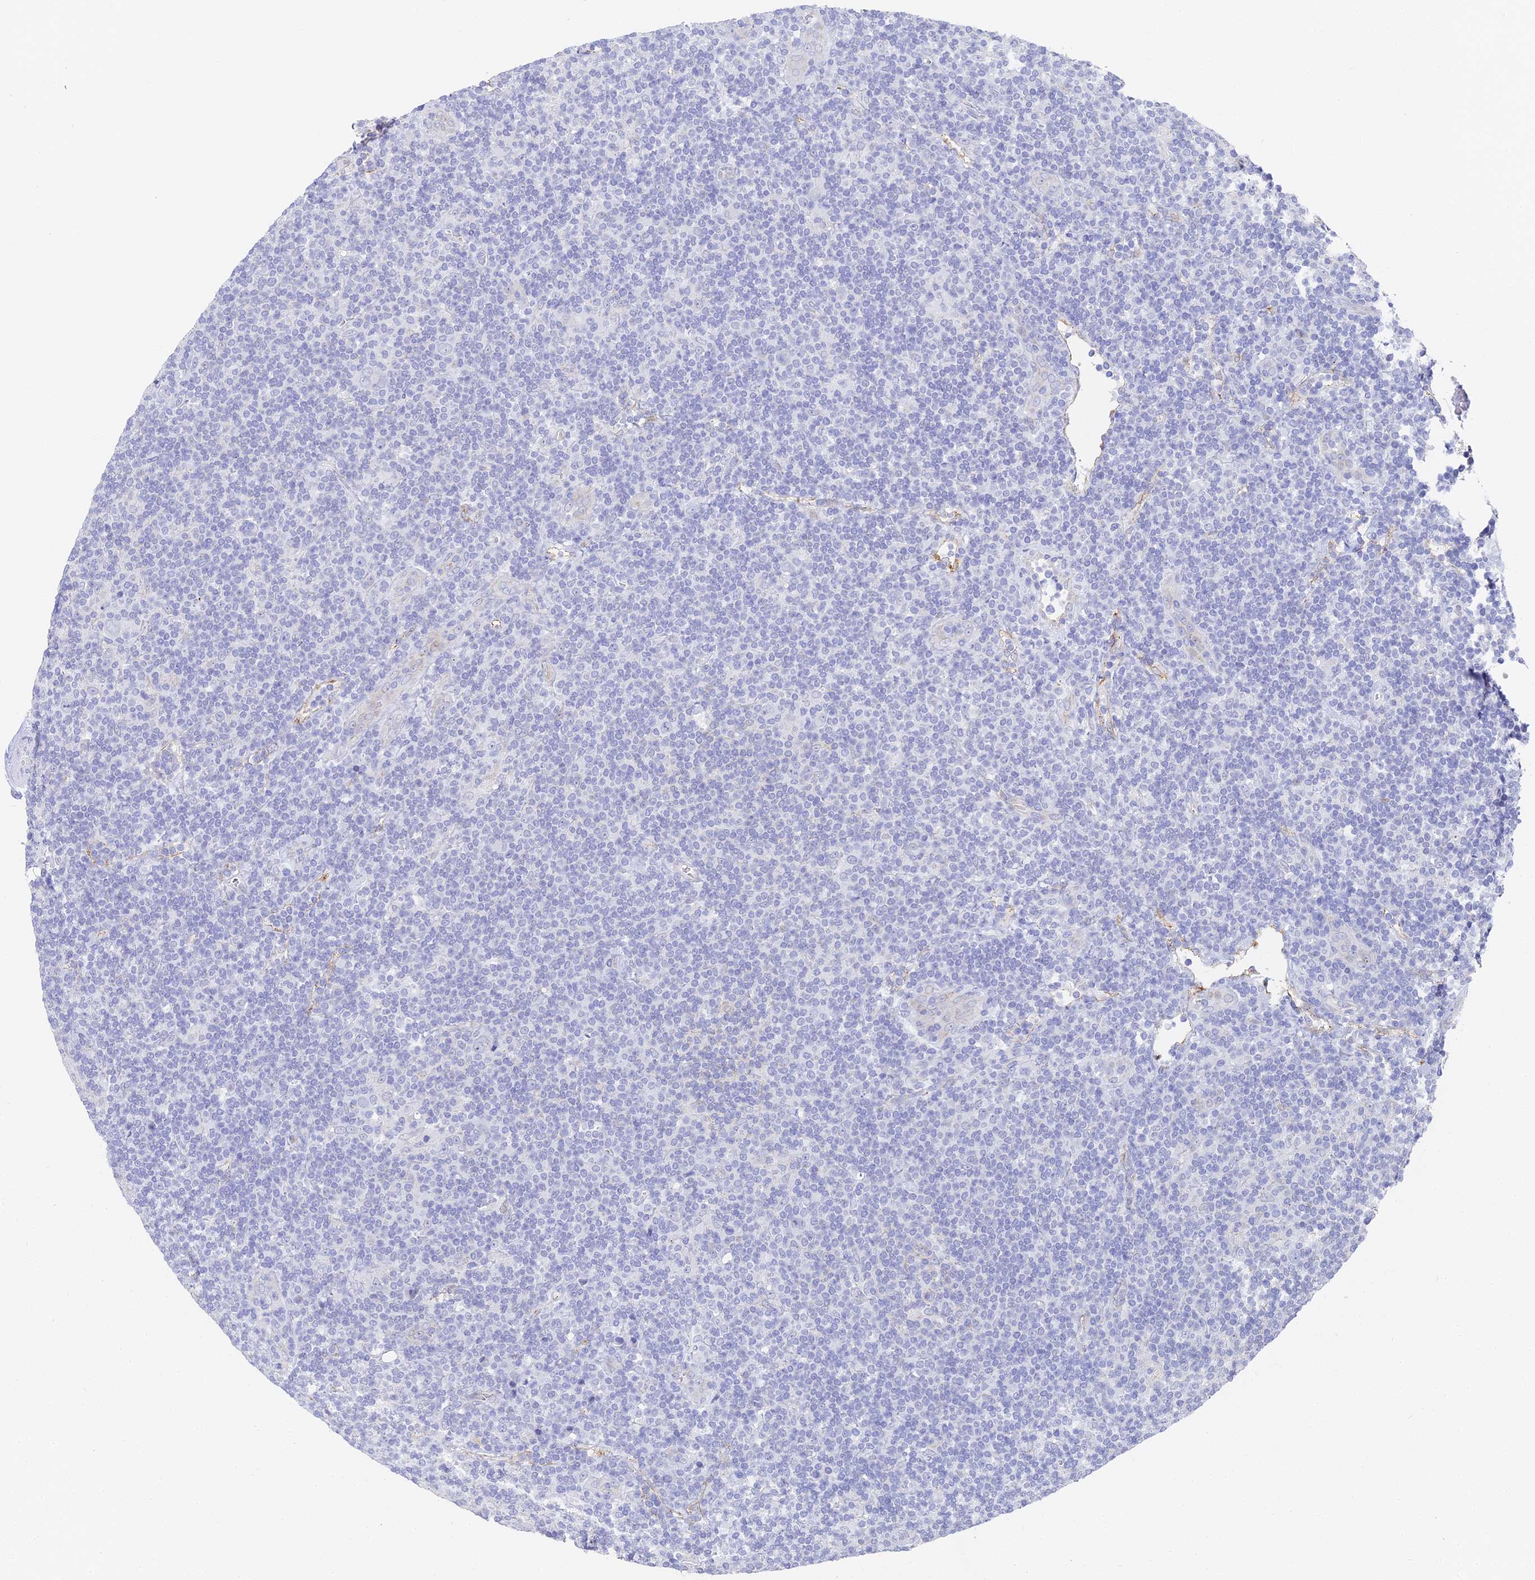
{"staining": {"intensity": "negative", "quantity": "none", "location": "none"}, "tissue": "lymphoma", "cell_type": "Tumor cells", "image_type": "cancer", "snomed": [{"axis": "morphology", "description": "Hodgkin's disease, NOS"}, {"axis": "topography", "description": "Lymph node"}], "caption": "Immunohistochemistry photomicrograph of neoplastic tissue: human Hodgkin's disease stained with DAB (3,3'-diaminobenzidine) reveals no significant protein staining in tumor cells.", "gene": "GJA1", "patient": {"sex": "female", "age": 57}}